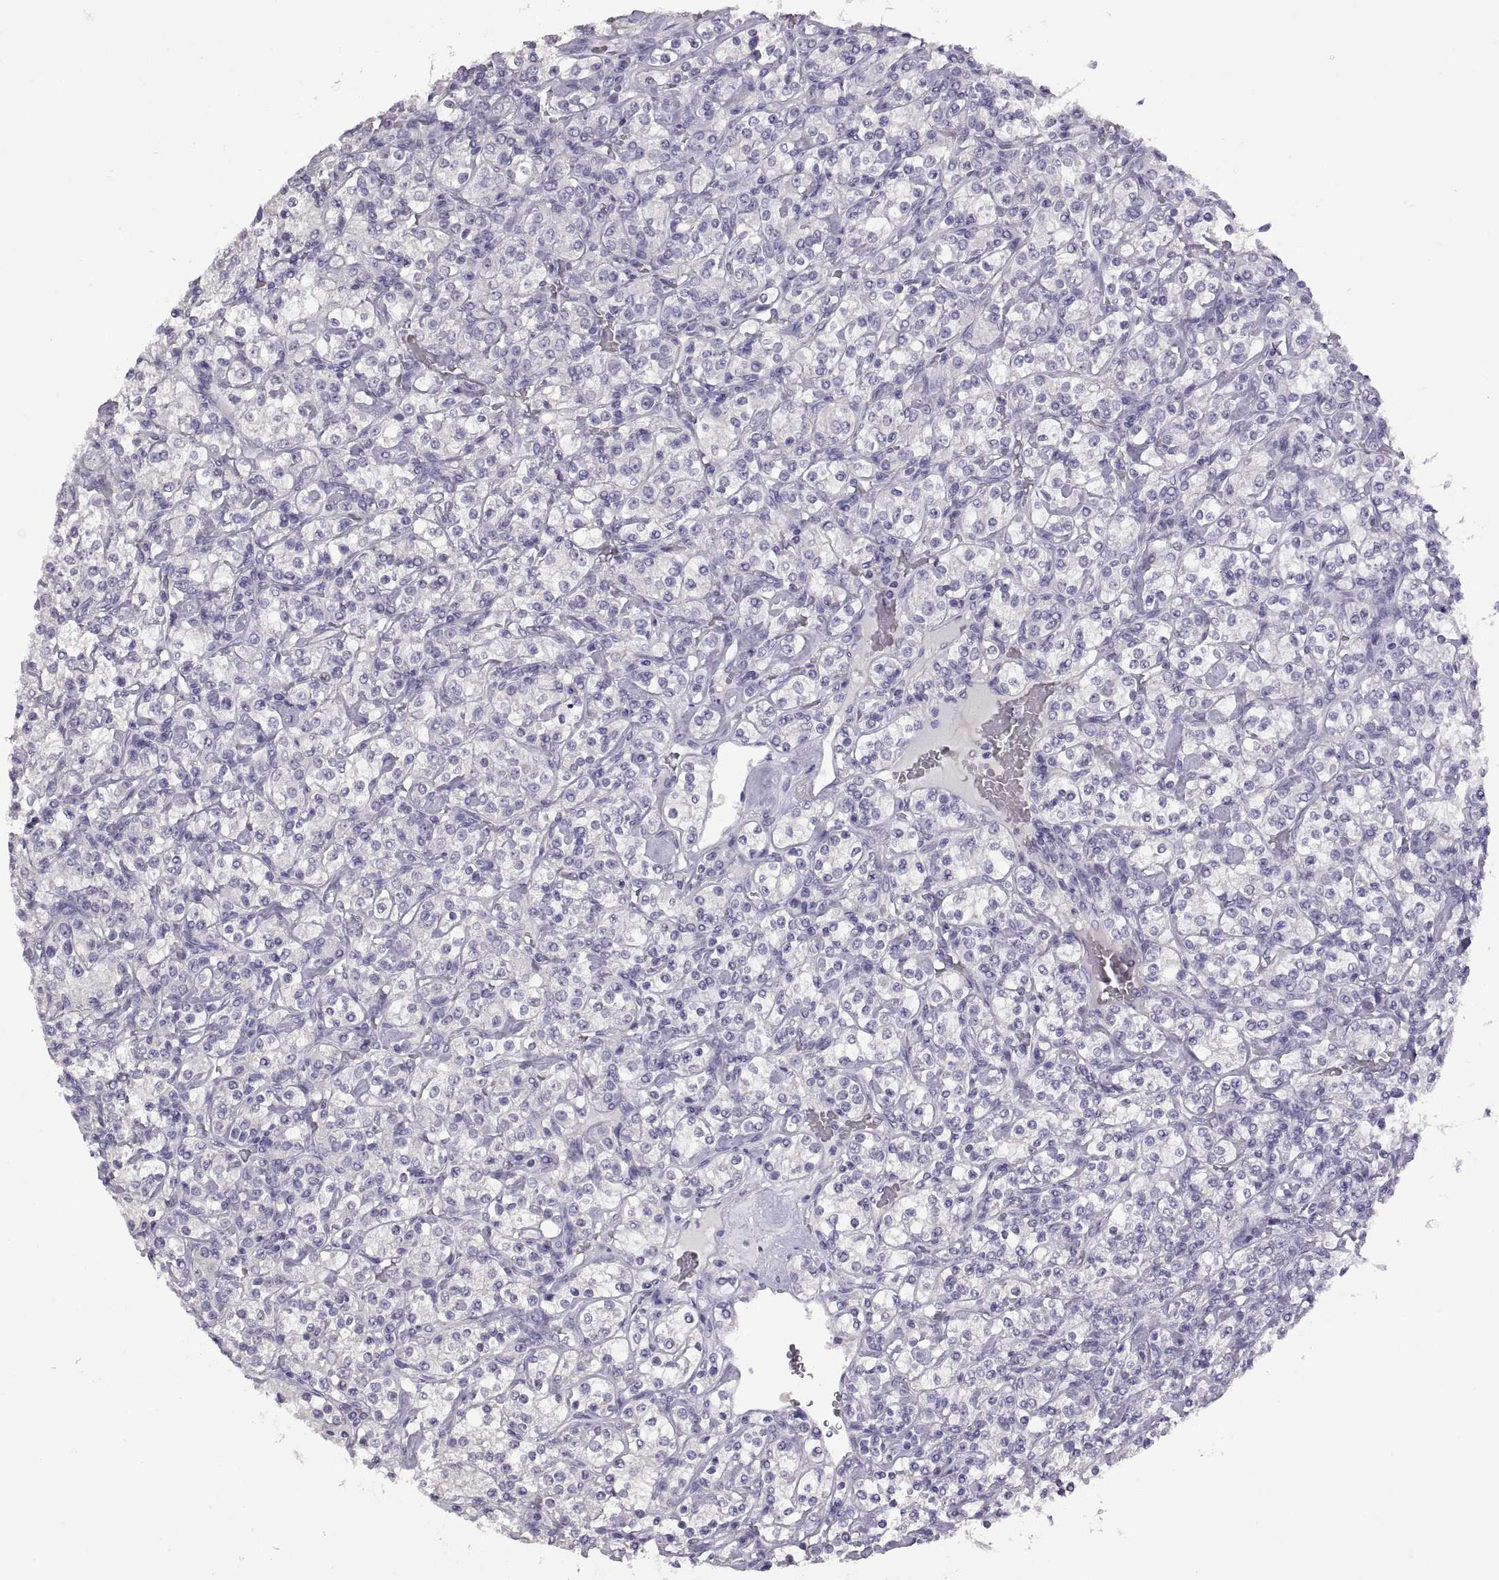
{"staining": {"intensity": "negative", "quantity": "none", "location": "none"}, "tissue": "renal cancer", "cell_type": "Tumor cells", "image_type": "cancer", "snomed": [{"axis": "morphology", "description": "Adenocarcinoma, NOS"}, {"axis": "topography", "description": "Kidney"}], "caption": "The photomicrograph reveals no staining of tumor cells in adenocarcinoma (renal).", "gene": "RDM1", "patient": {"sex": "male", "age": 77}}